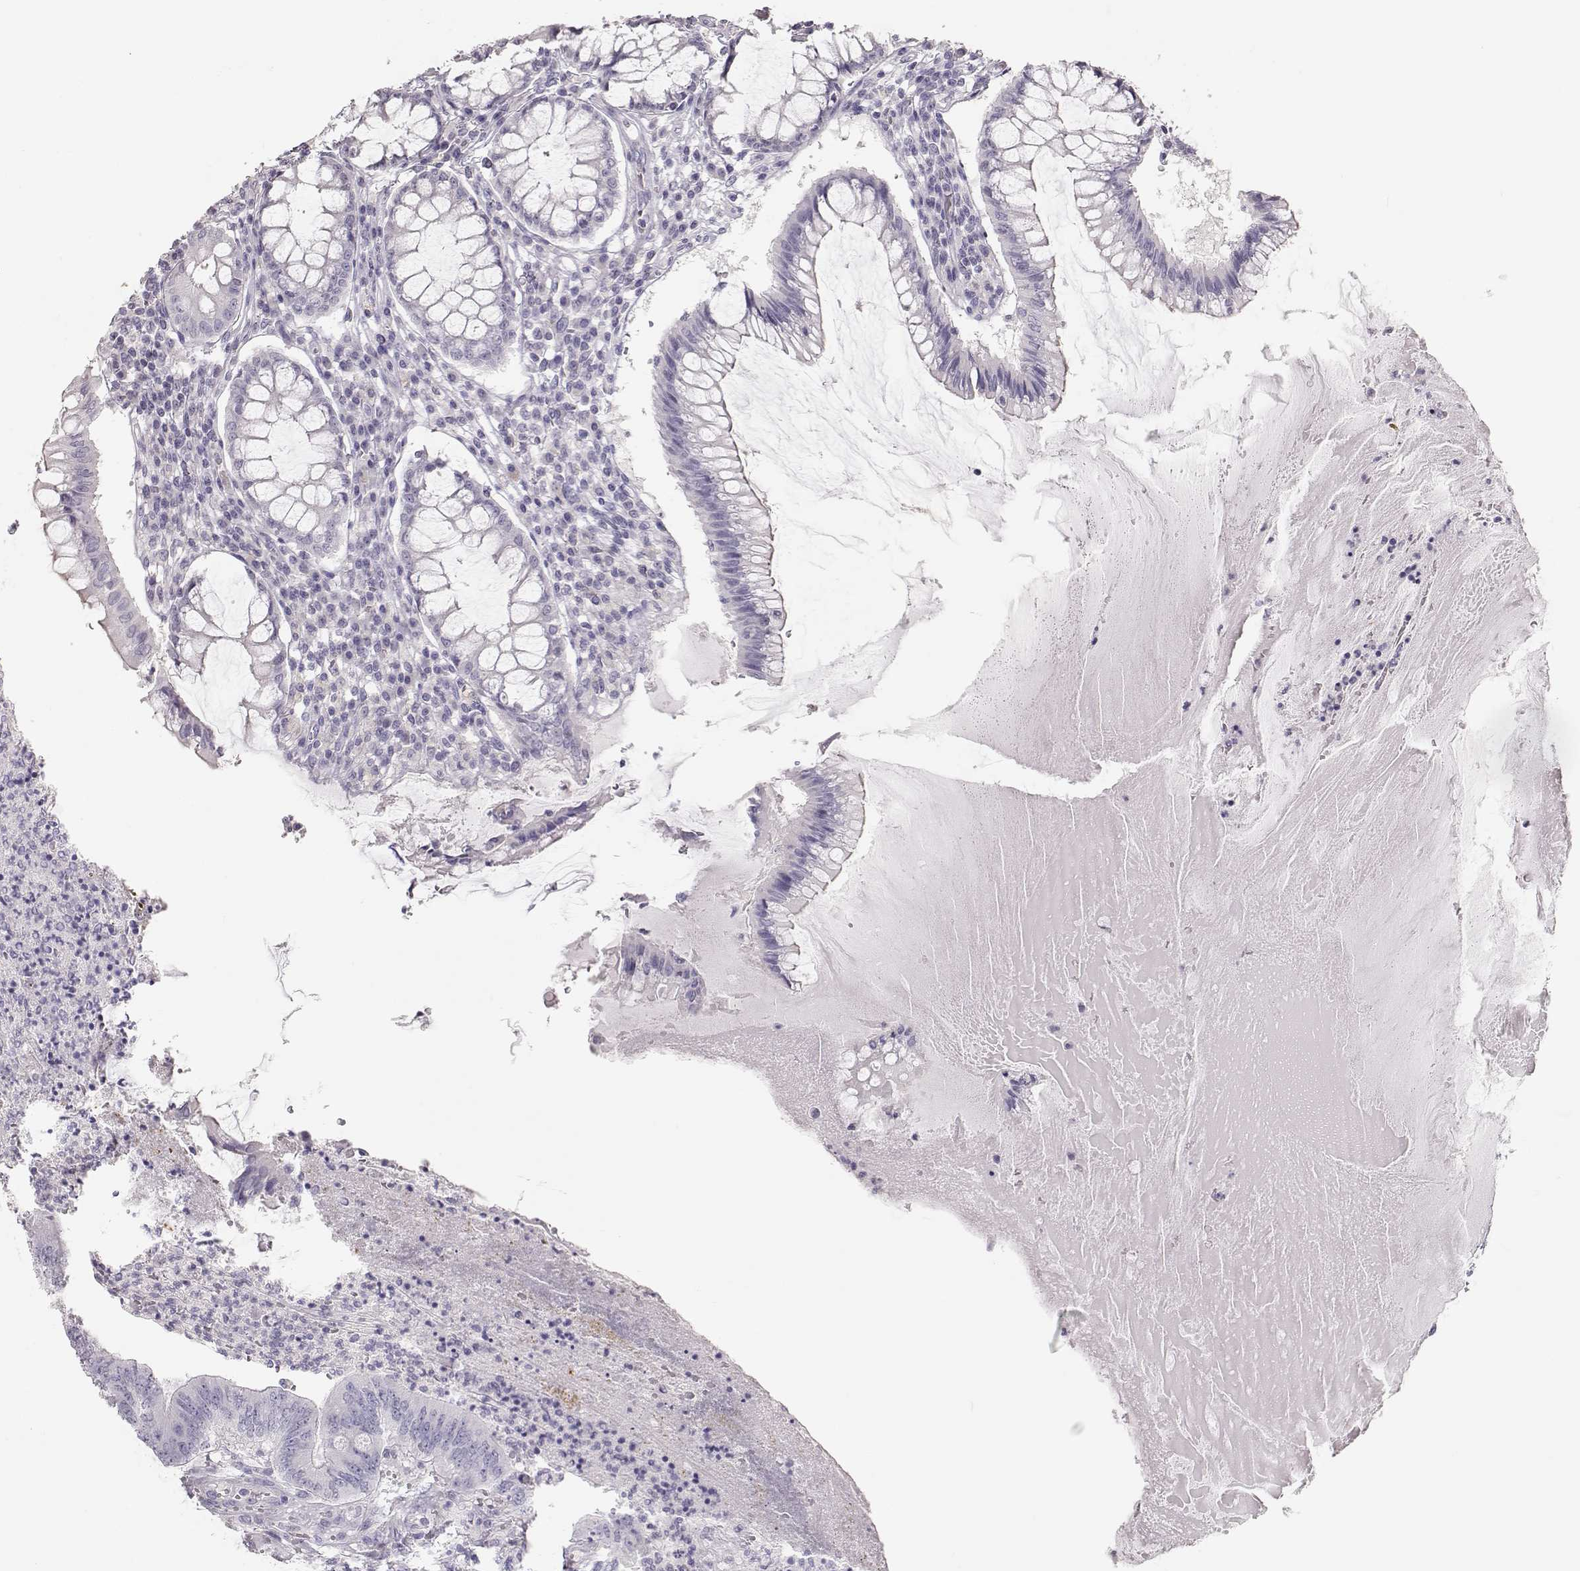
{"staining": {"intensity": "negative", "quantity": "none", "location": "none"}, "tissue": "colorectal cancer", "cell_type": "Tumor cells", "image_type": "cancer", "snomed": [{"axis": "morphology", "description": "Adenocarcinoma, NOS"}, {"axis": "topography", "description": "Colon"}], "caption": "This is a micrograph of immunohistochemistry staining of adenocarcinoma (colorectal), which shows no expression in tumor cells.", "gene": "LEPR", "patient": {"sex": "female", "age": 70}}